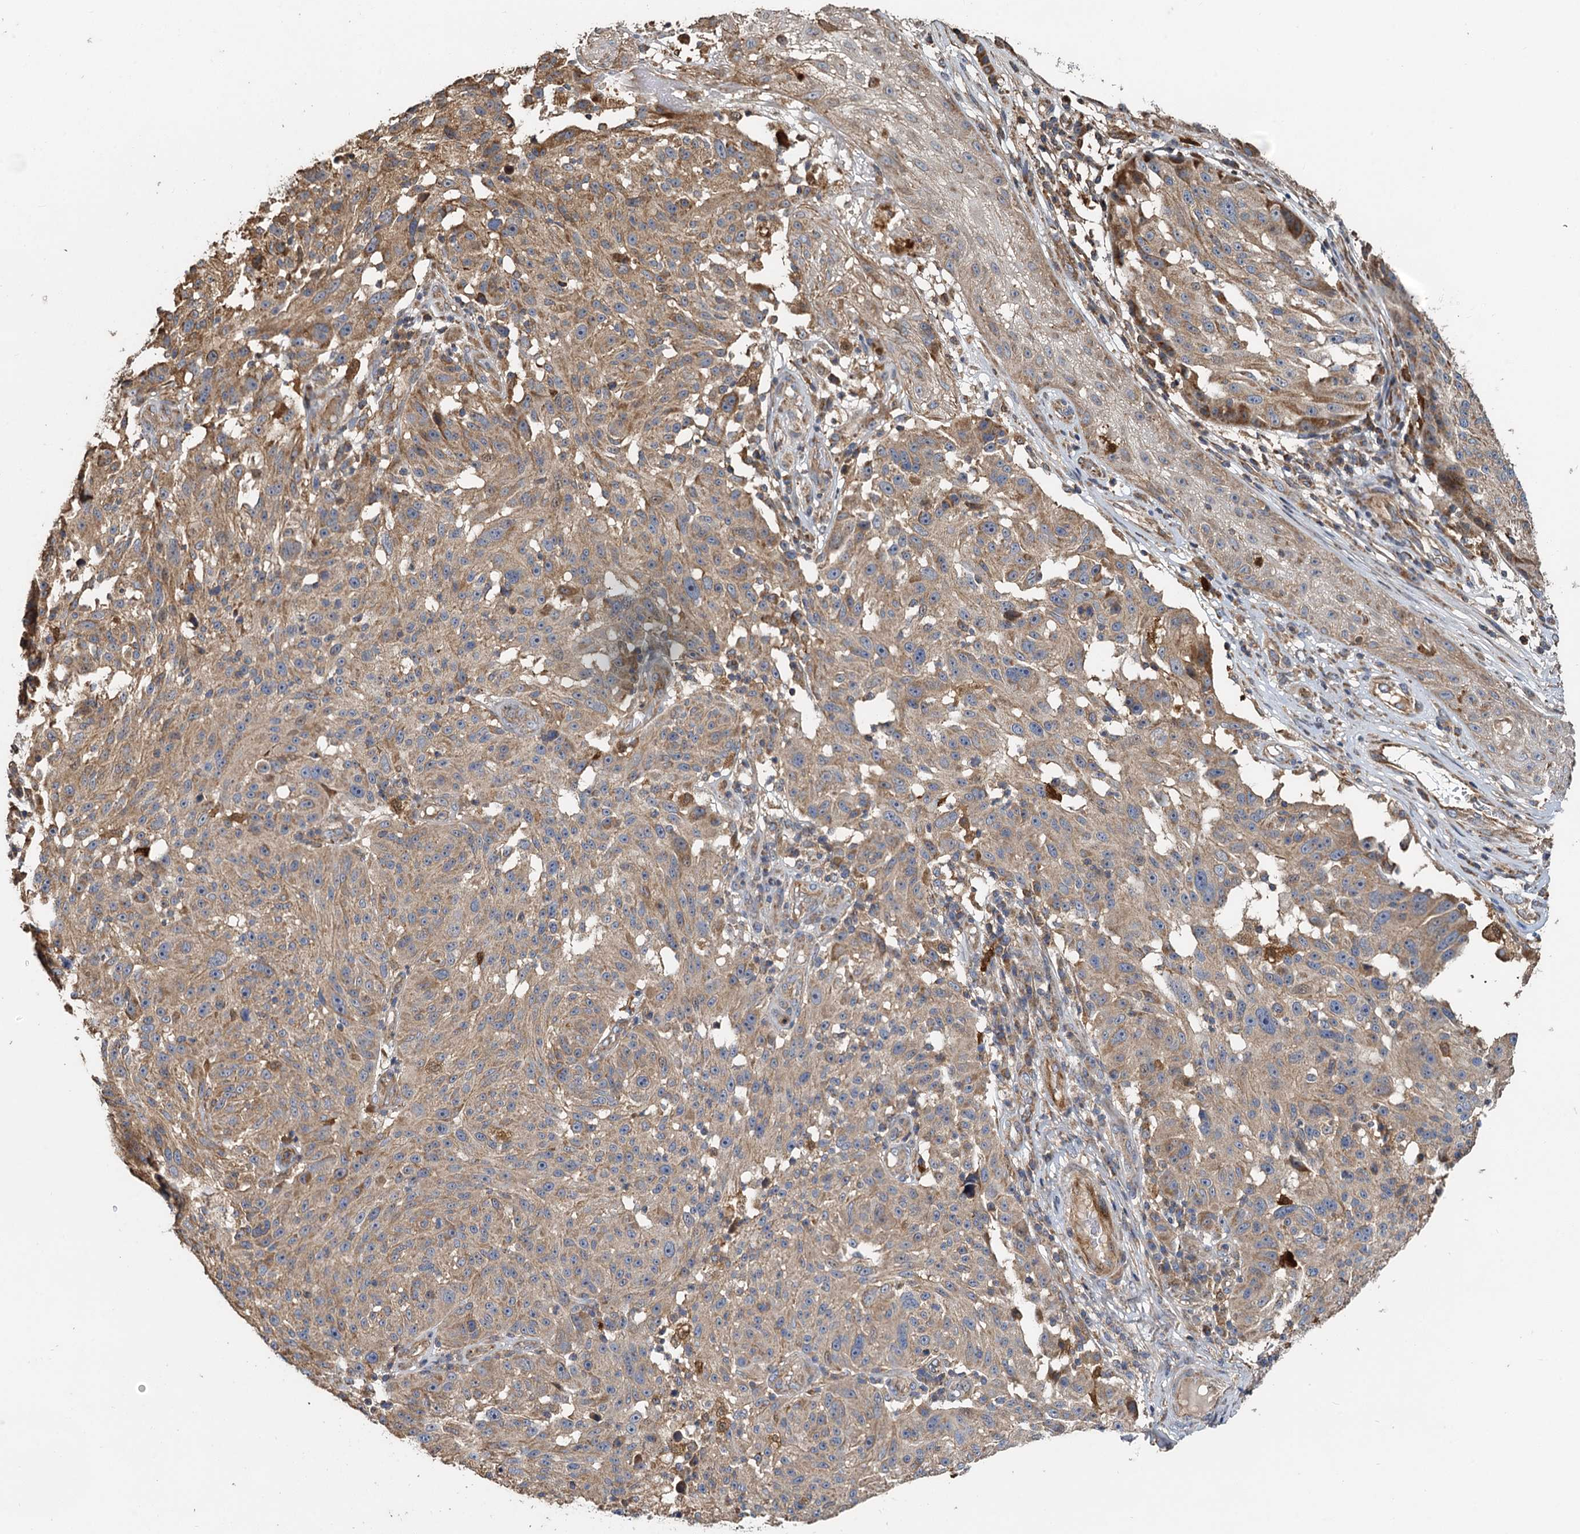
{"staining": {"intensity": "moderate", "quantity": ">75%", "location": "cytoplasmic/membranous"}, "tissue": "melanoma", "cell_type": "Tumor cells", "image_type": "cancer", "snomed": [{"axis": "morphology", "description": "Malignant melanoma, NOS"}, {"axis": "topography", "description": "Skin"}], "caption": "This photomicrograph exhibits melanoma stained with IHC to label a protein in brown. The cytoplasmic/membranous of tumor cells show moderate positivity for the protein. Nuclei are counter-stained blue.", "gene": "SDS", "patient": {"sex": "male", "age": 53}}